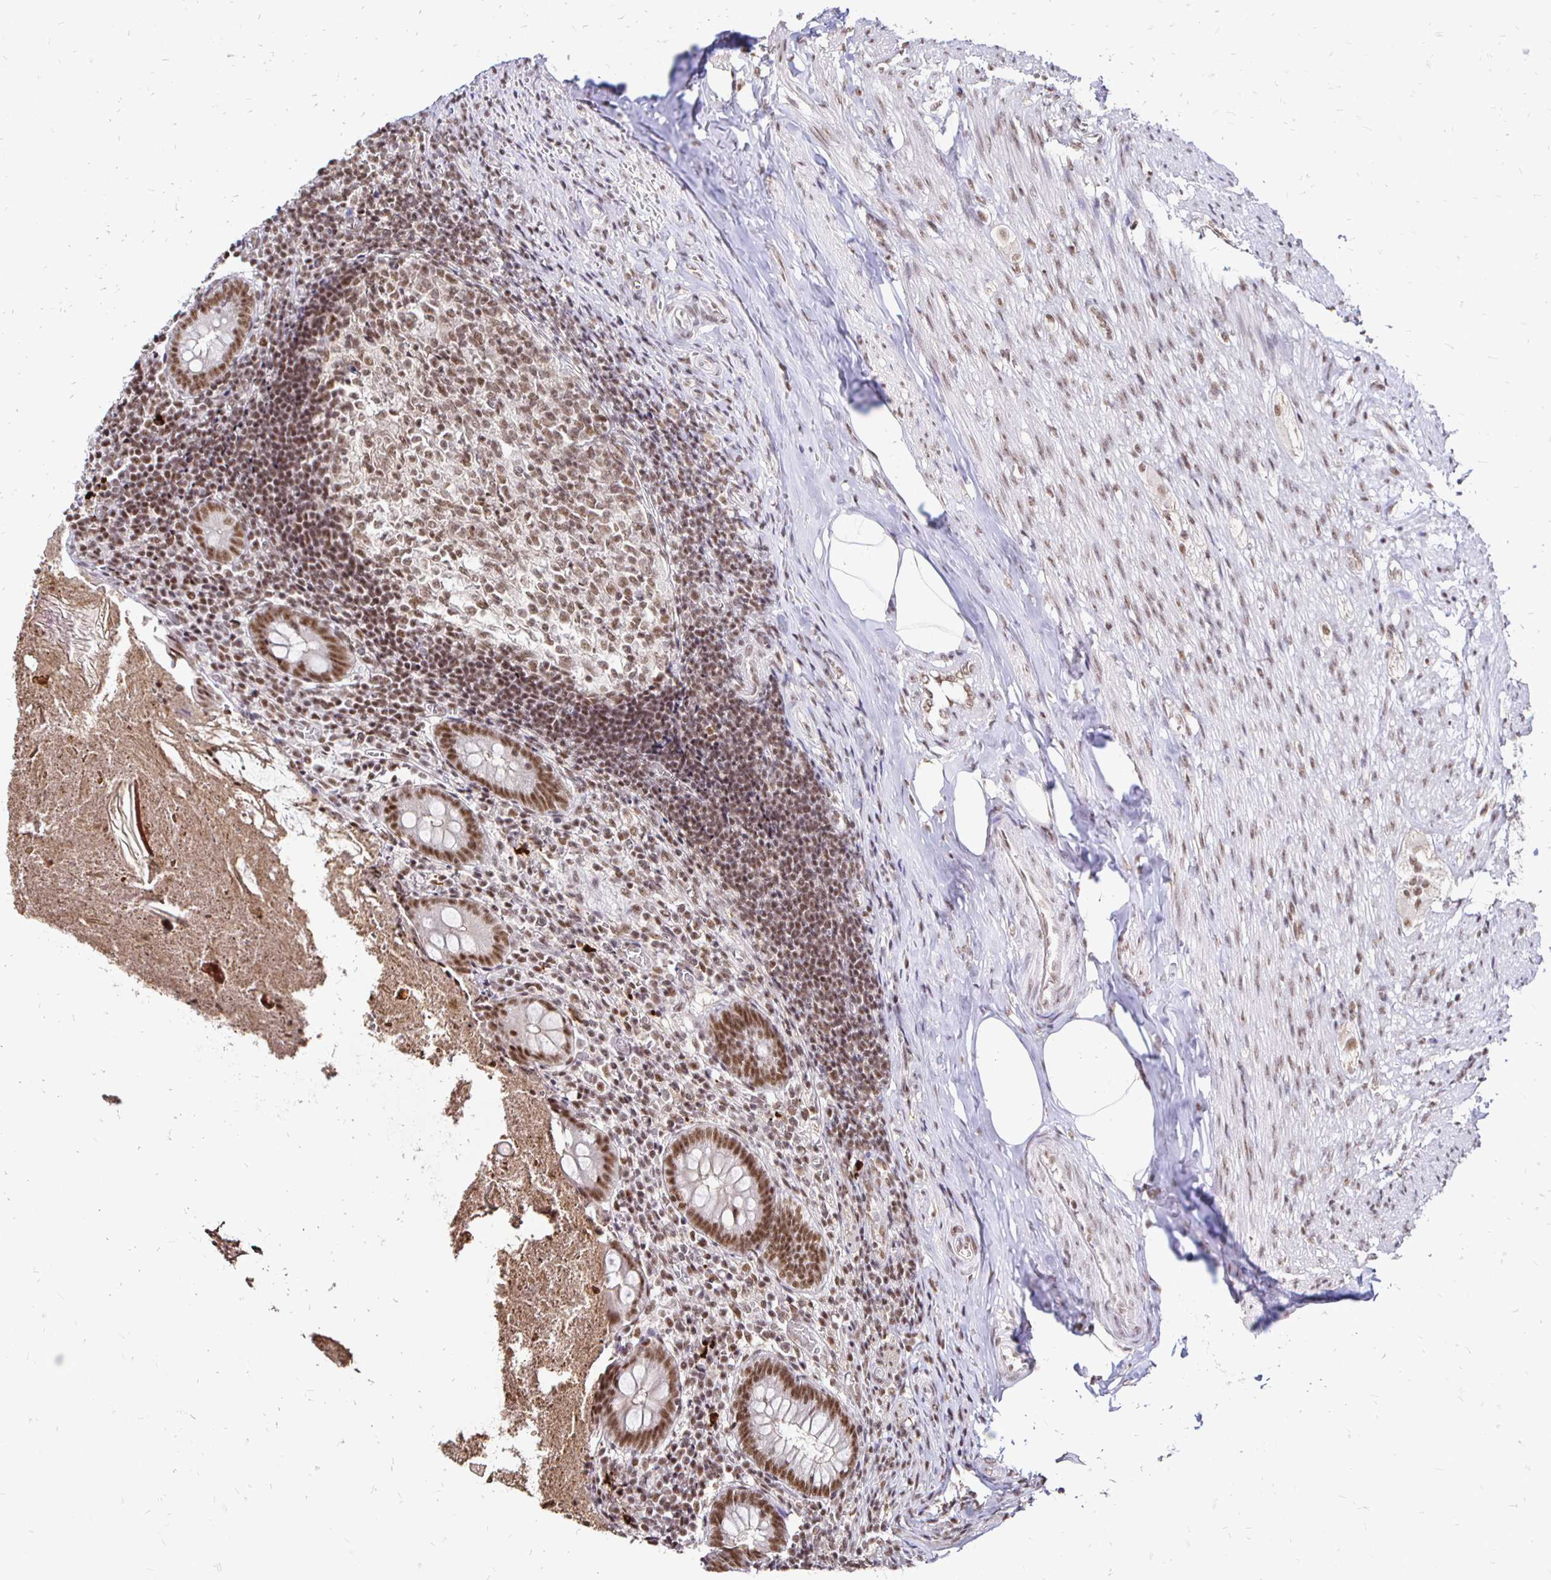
{"staining": {"intensity": "moderate", "quantity": ">75%", "location": "nuclear"}, "tissue": "appendix", "cell_type": "Glandular cells", "image_type": "normal", "snomed": [{"axis": "morphology", "description": "Normal tissue, NOS"}, {"axis": "topography", "description": "Appendix"}], "caption": "Brown immunohistochemical staining in unremarkable appendix displays moderate nuclear positivity in approximately >75% of glandular cells.", "gene": "SIN3A", "patient": {"sex": "female", "age": 17}}